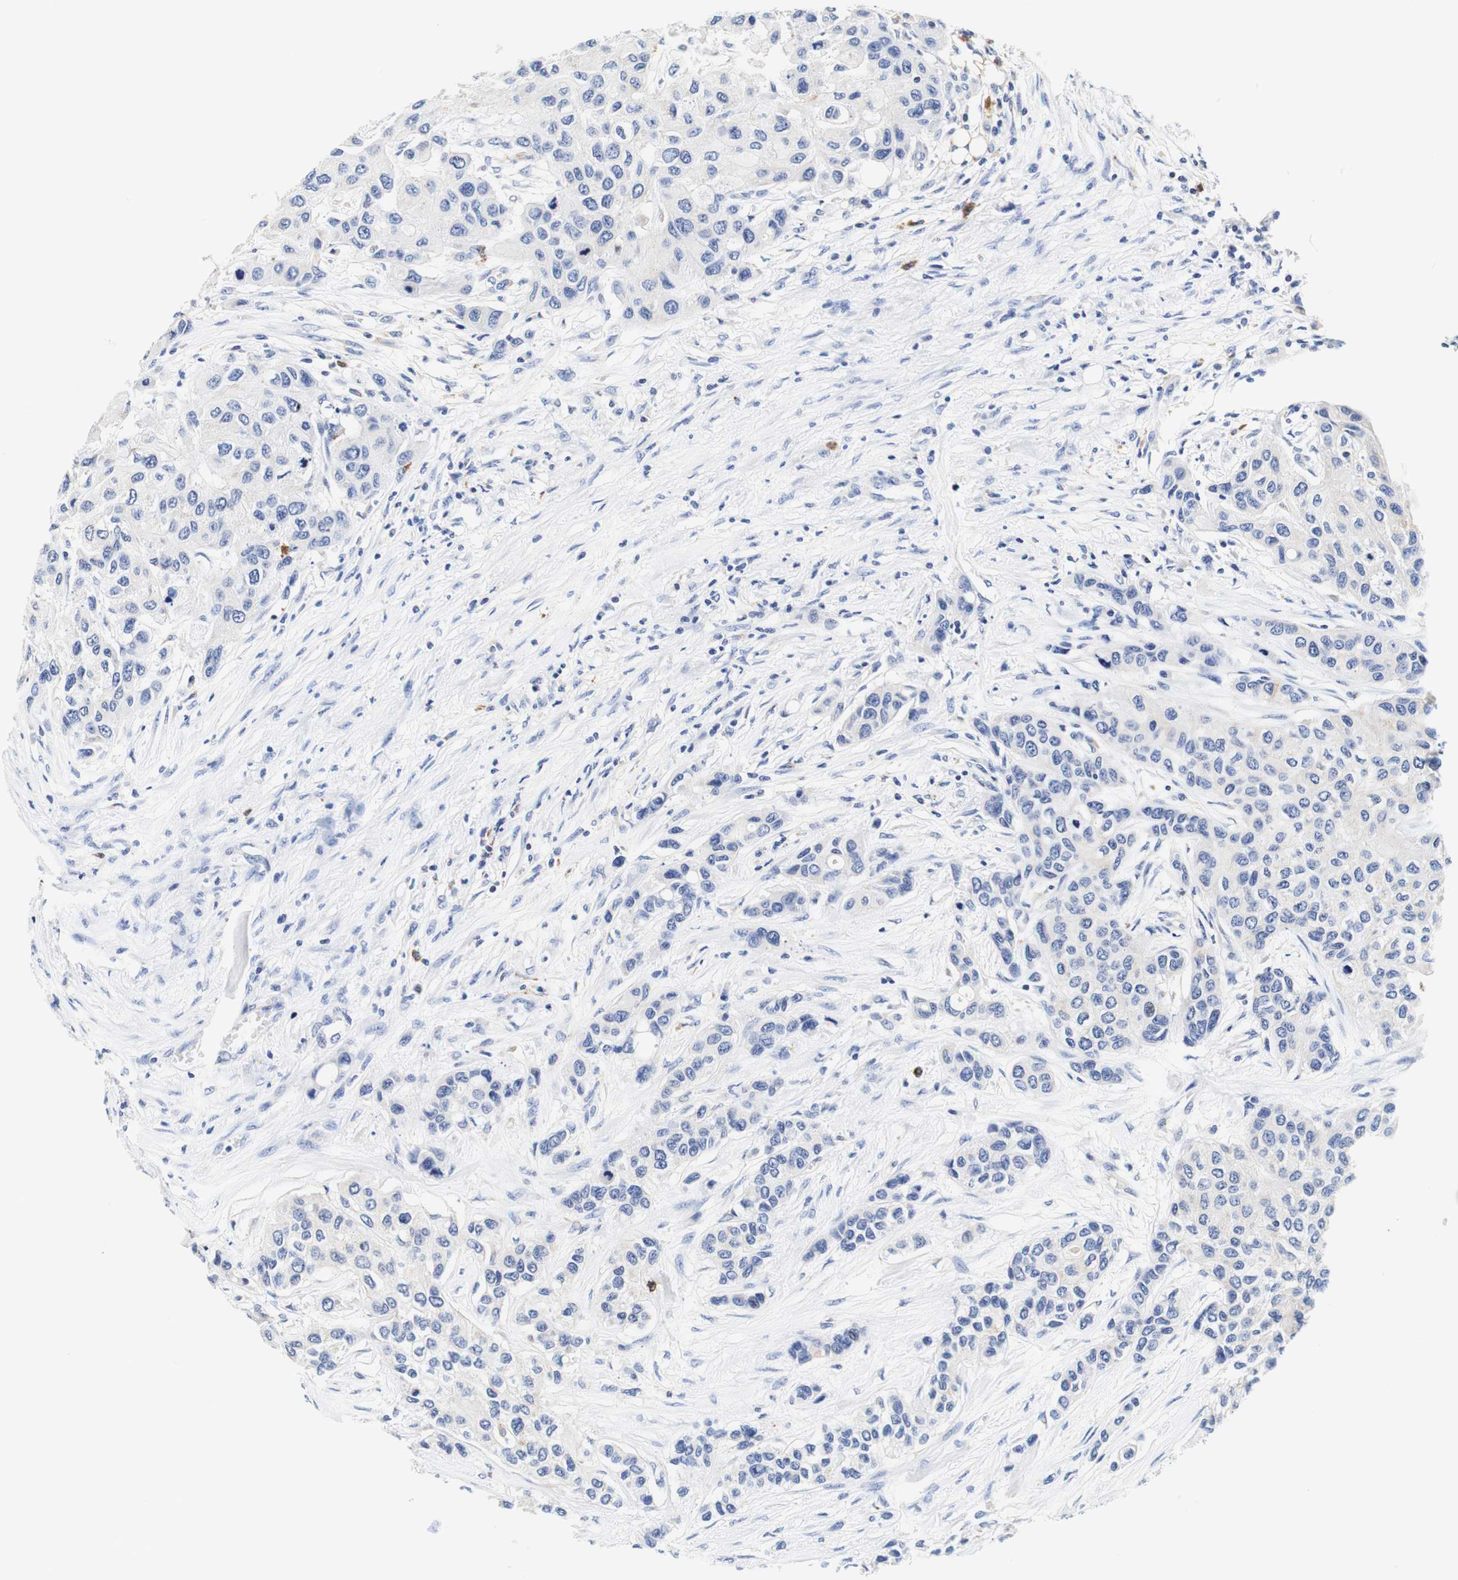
{"staining": {"intensity": "negative", "quantity": "none", "location": "none"}, "tissue": "urothelial cancer", "cell_type": "Tumor cells", "image_type": "cancer", "snomed": [{"axis": "morphology", "description": "Urothelial carcinoma, High grade"}, {"axis": "topography", "description": "Urinary bladder"}], "caption": "The IHC photomicrograph has no significant expression in tumor cells of urothelial cancer tissue. Nuclei are stained in blue.", "gene": "CAMK4", "patient": {"sex": "female", "age": 56}}